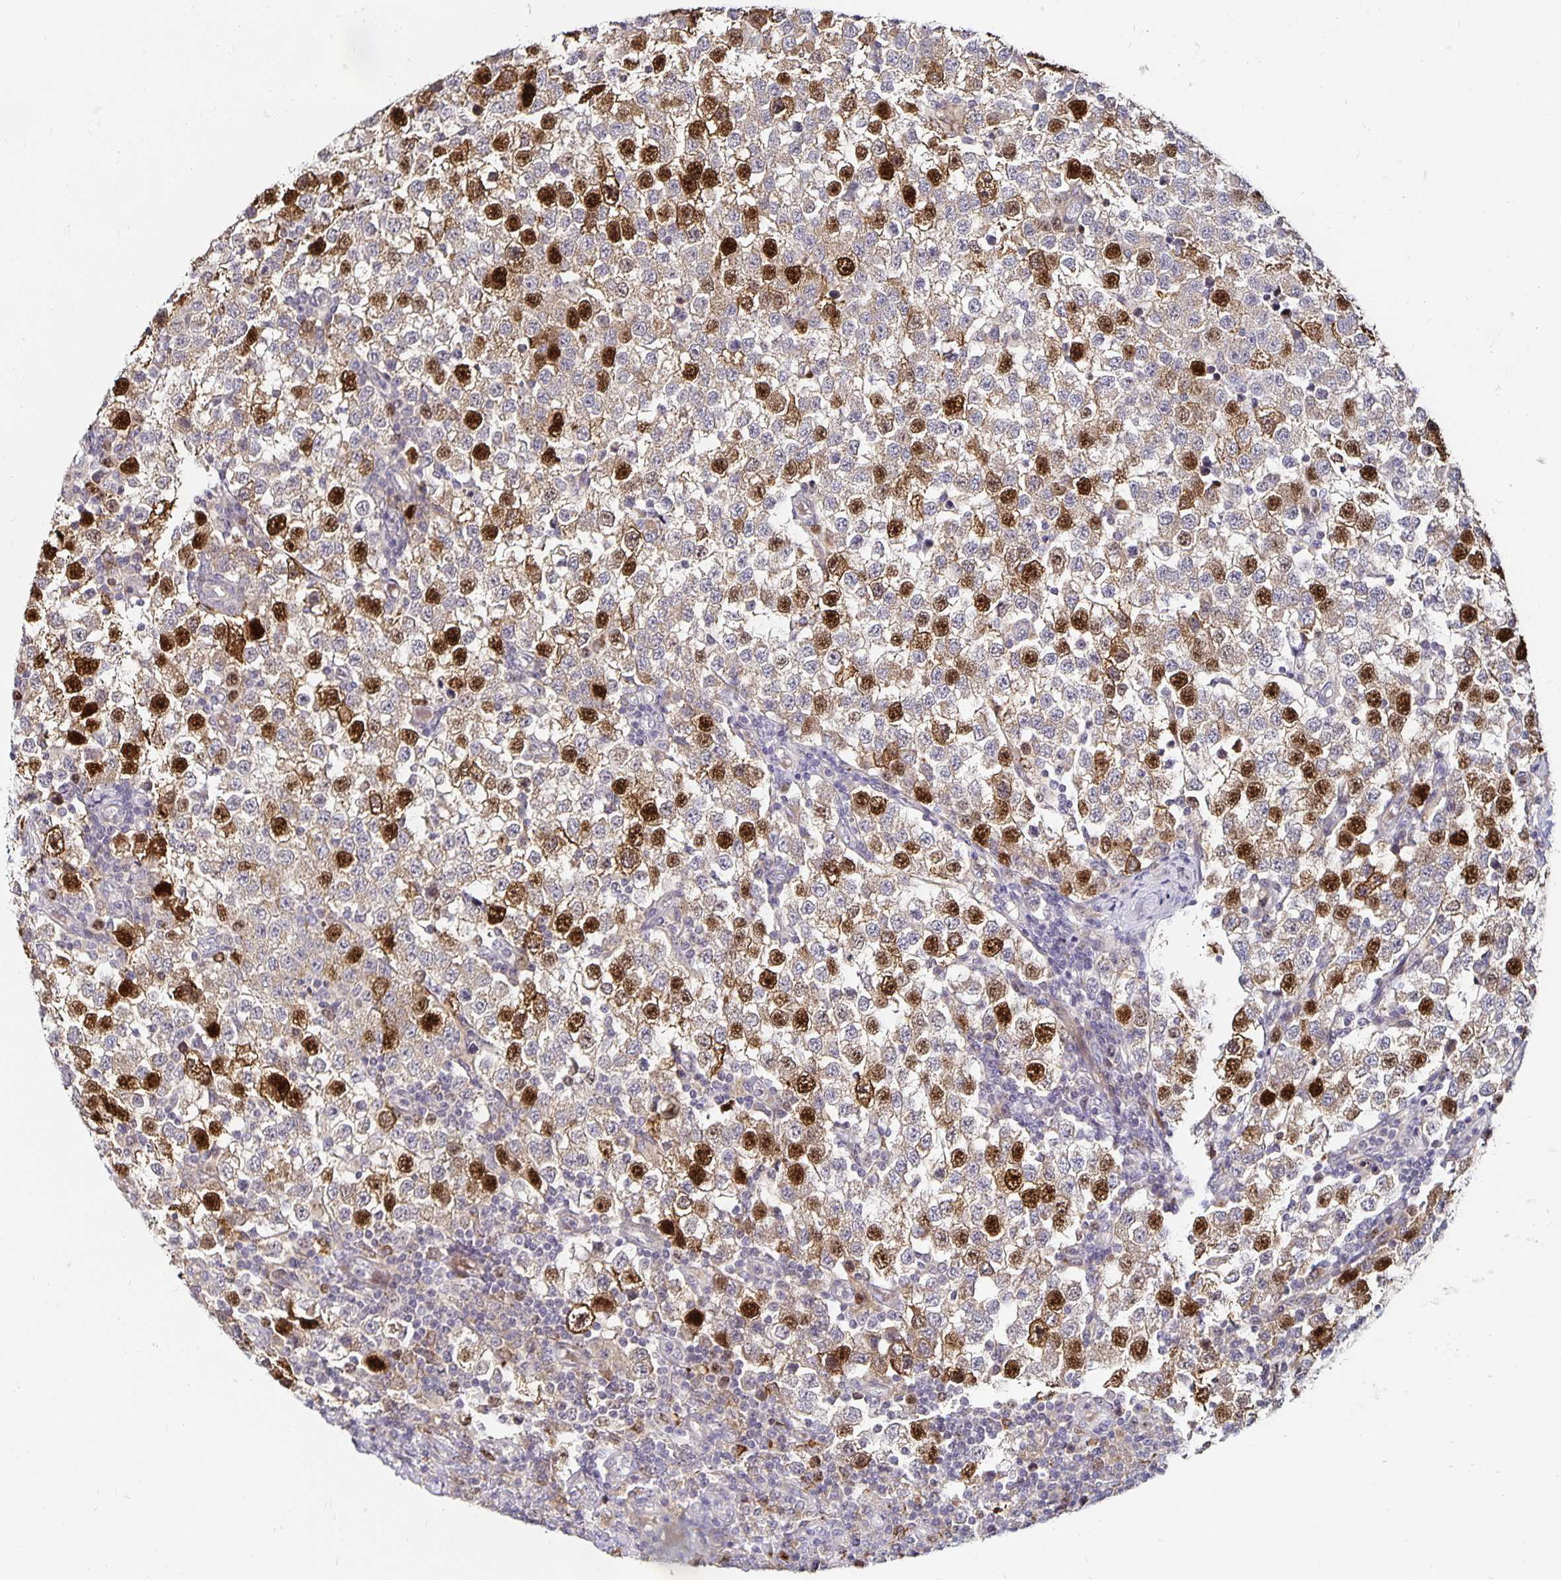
{"staining": {"intensity": "strong", "quantity": "25%-75%", "location": "nuclear"}, "tissue": "testis cancer", "cell_type": "Tumor cells", "image_type": "cancer", "snomed": [{"axis": "morphology", "description": "Seminoma, NOS"}, {"axis": "topography", "description": "Testis"}], "caption": "Human testis cancer stained with a brown dye demonstrates strong nuclear positive expression in approximately 25%-75% of tumor cells.", "gene": "ANLN", "patient": {"sex": "male", "age": 34}}